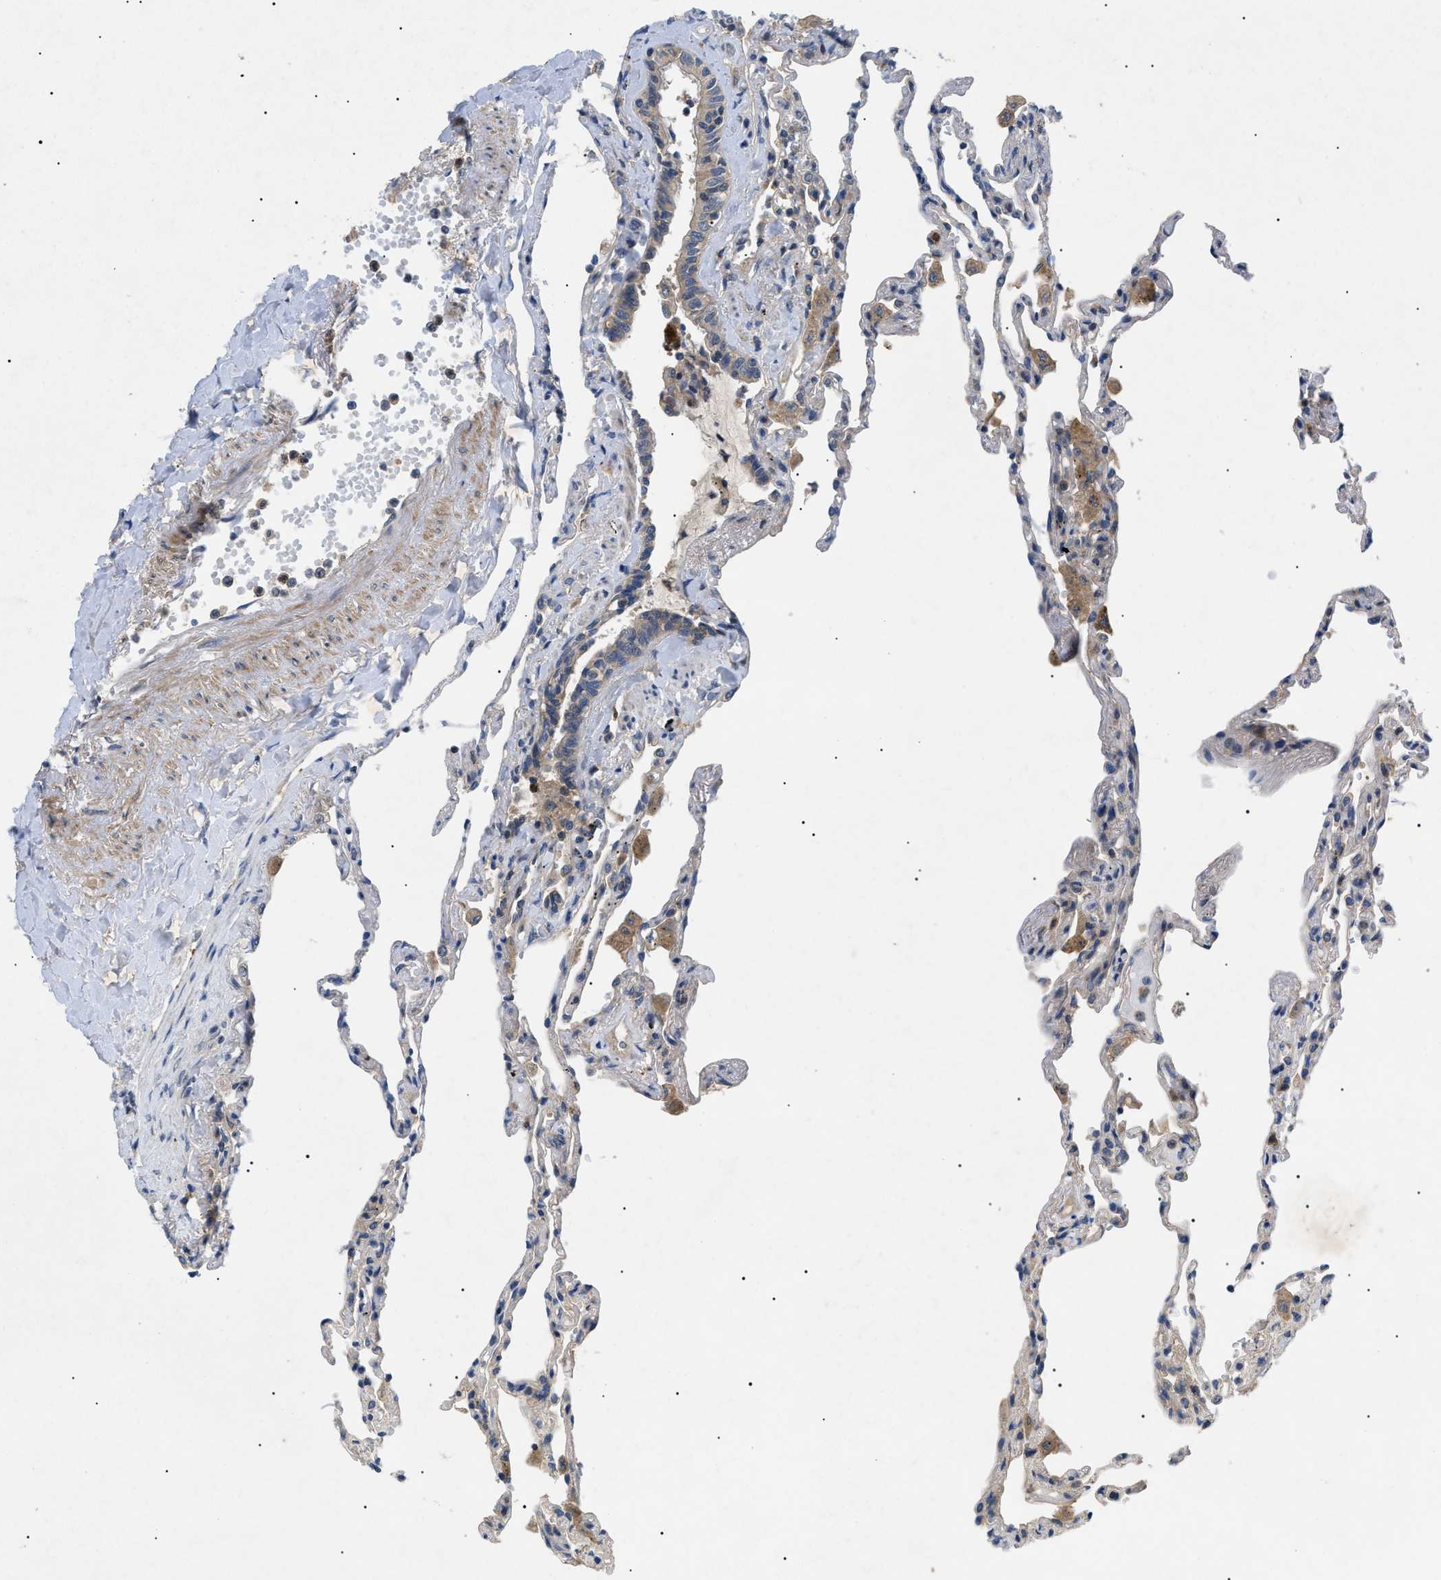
{"staining": {"intensity": "weak", "quantity": "<25%", "location": "cytoplasmic/membranous"}, "tissue": "lung", "cell_type": "Alveolar cells", "image_type": "normal", "snomed": [{"axis": "morphology", "description": "Normal tissue, NOS"}, {"axis": "topography", "description": "Lung"}], "caption": "IHC of benign lung shows no staining in alveolar cells.", "gene": "RIPK1", "patient": {"sex": "male", "age": 59}}